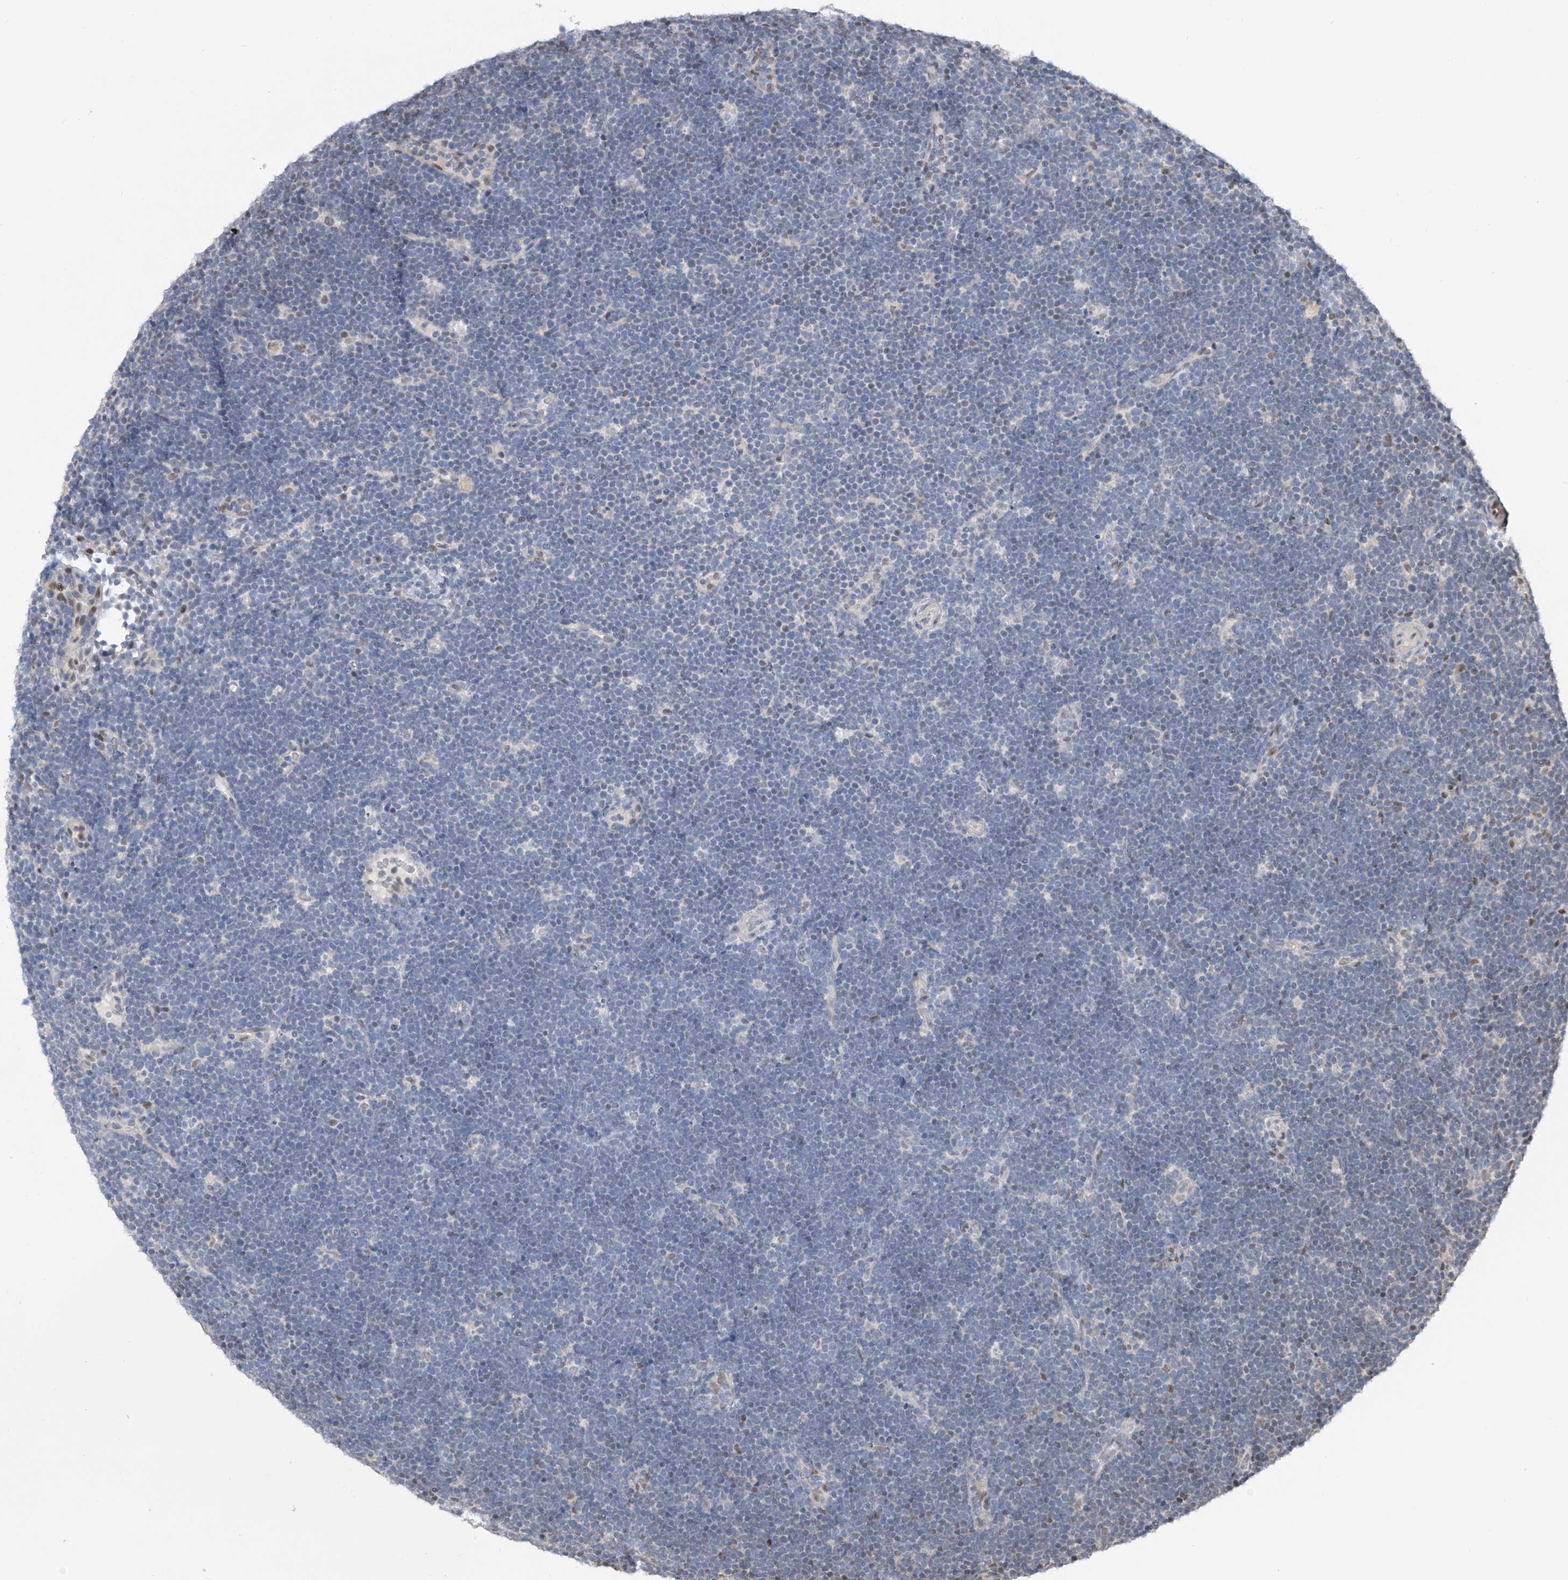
{"staining": {"intensity": "negative", "quantity": "none", "location": "none"}, "tissue": "lymphoma", "cell_type": "Tumor cells", "image_type": "cancer", "snomed": [{"axis": "morphology", "description": "Malignant lymphoma, non-Hodgkin's type, High grade"}, {"axis": "topography", "description": "Lymph node"}], "caption": "DAB (3,3'-diaminobenzidine) immunohistochemical staining of lymphoma displays no significant expression in tumor cells.", "gene": "PMM1", "patient": {"sex": "male", "age": 13}}